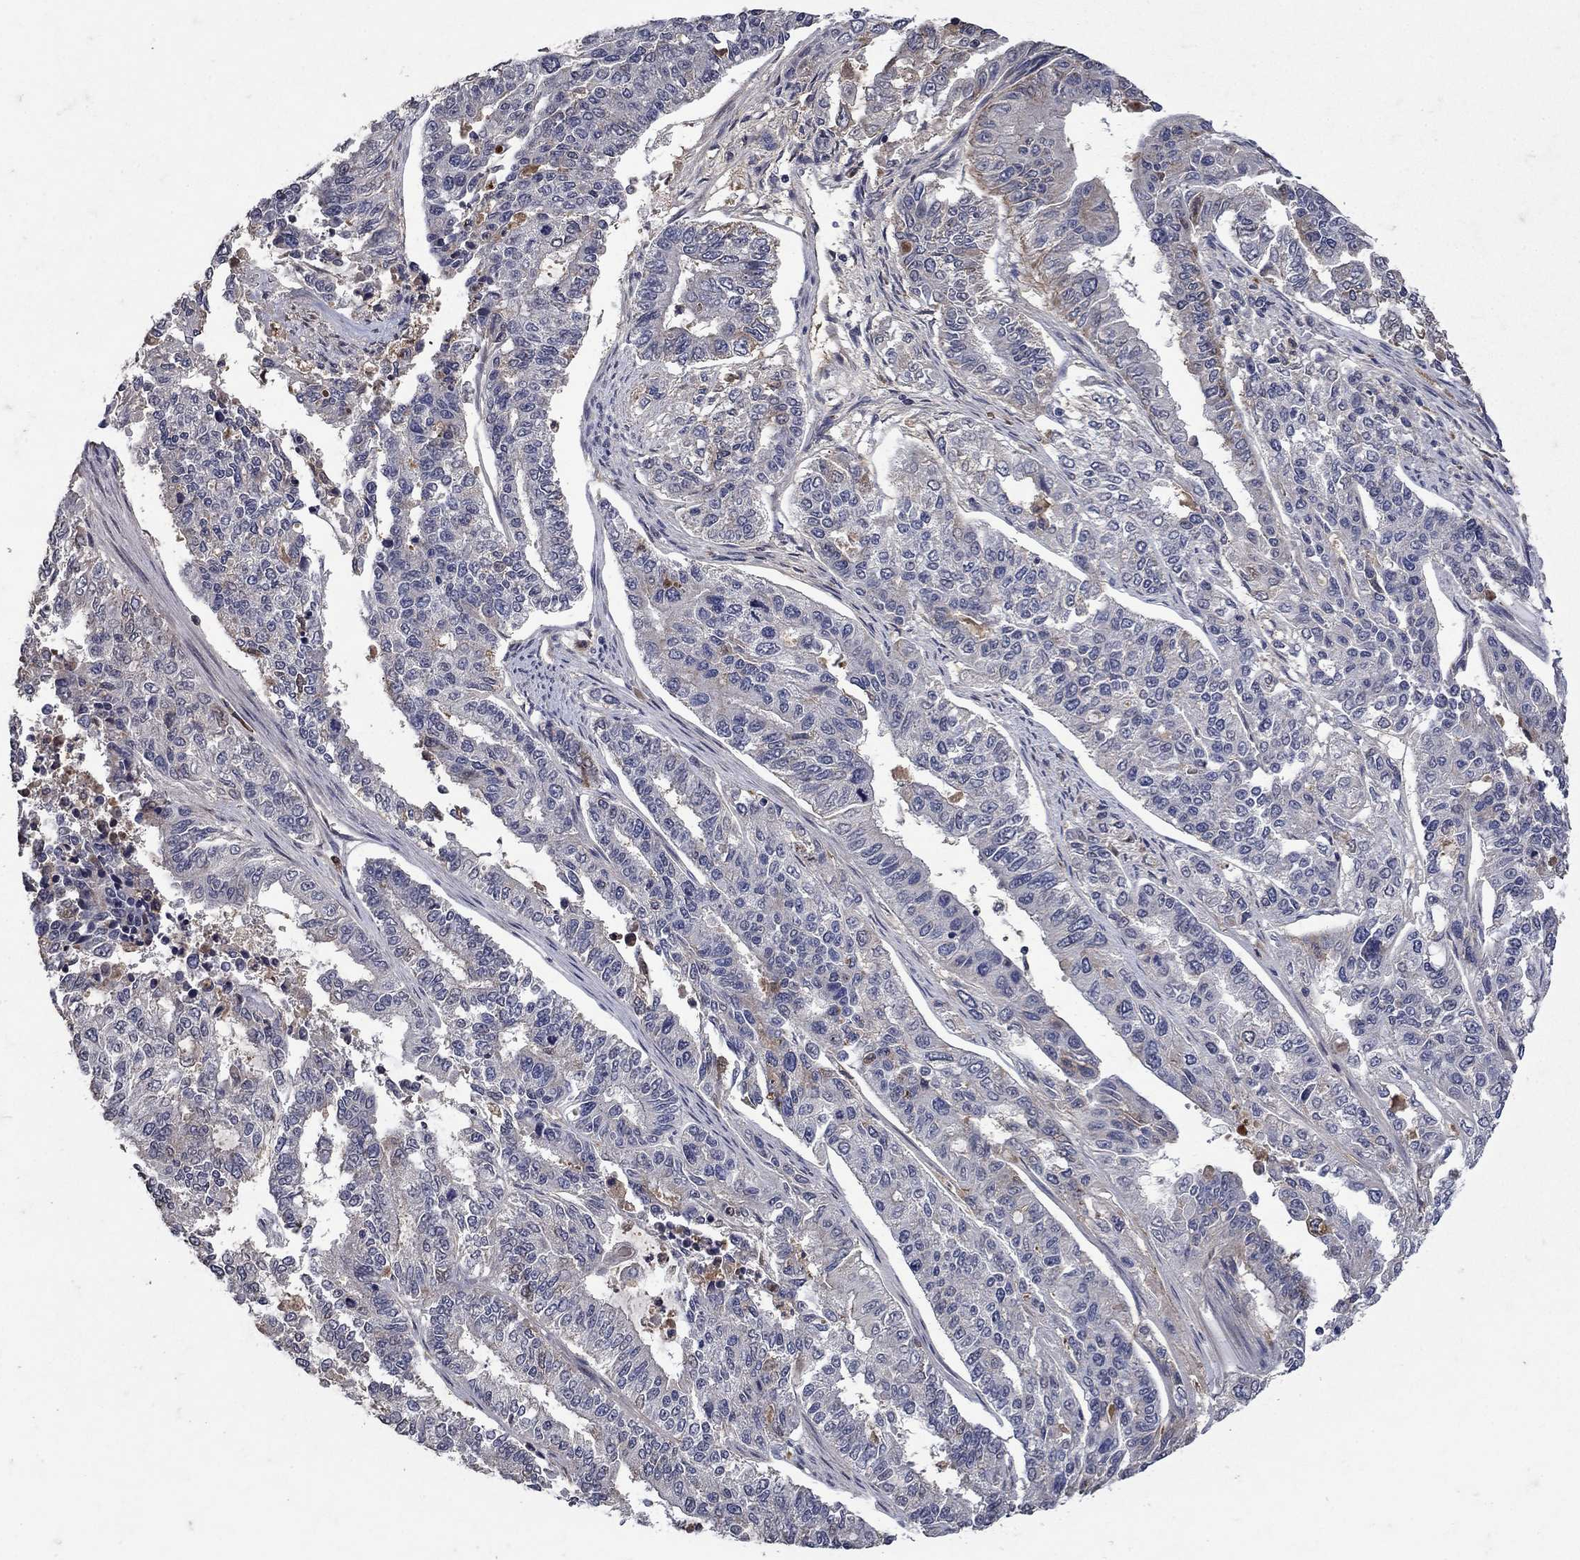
{"staining": {"intensity": "weak", "quantity": "<25%", "location": "cytoplasmic/membranous"}, "tissue": "endometrial cancer", "cell_type": "Tumor cells", "image_type": "cancer", "snomed": [{"axis": "morphology", "description": "Adenocarcinoma, NOS"}, {"axis": "topography", "description": "Uterus"}], "caption": "High power microscopy micrograph of an immunohistochemistry histopathology image of adenocarcinoma (endometrial), revealing no significant positivity in tumor cells.", "gene": "NPC2", "patient": {"sex": "female", "age": 59}}